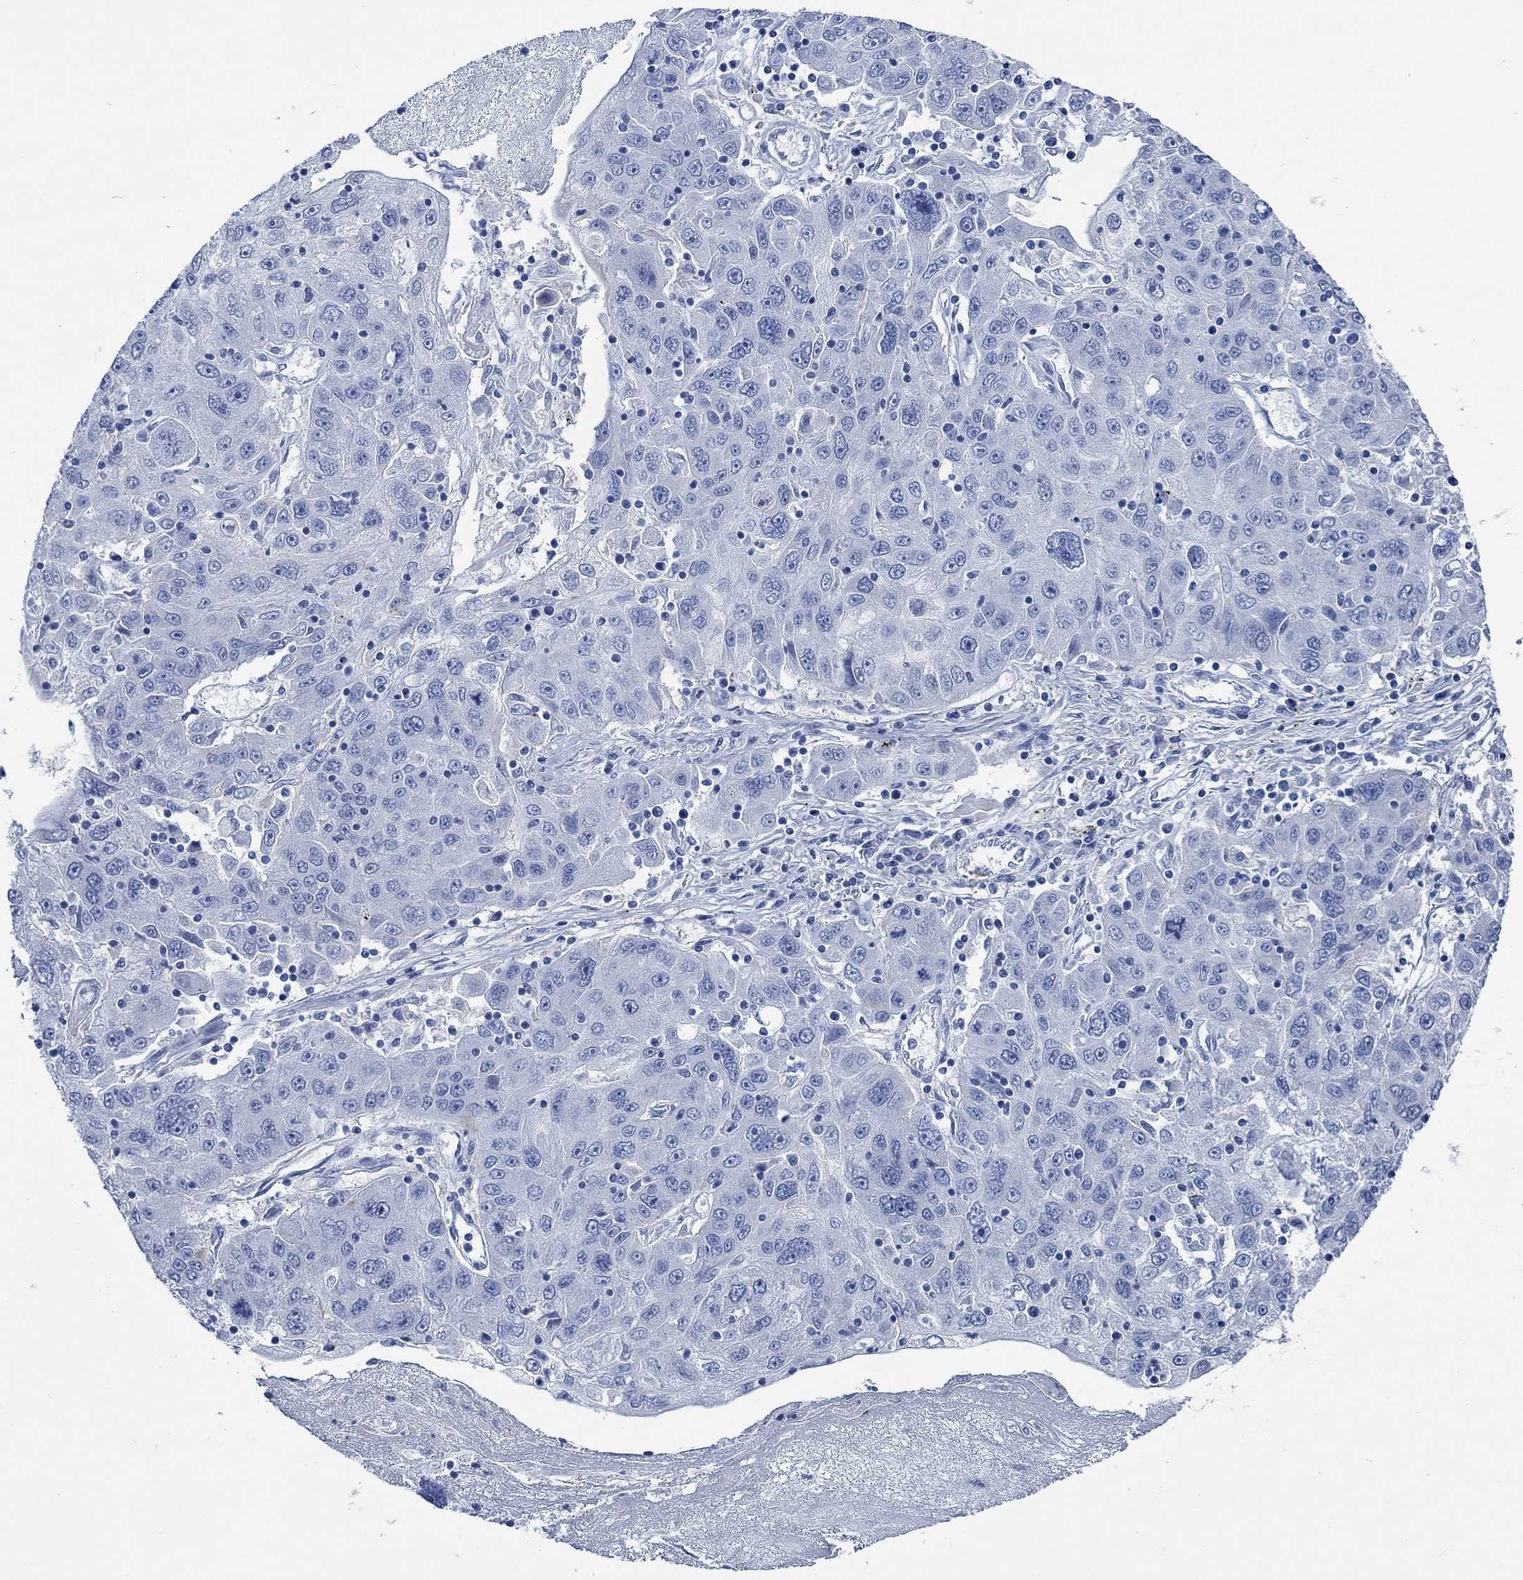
{"staining": {"intensity": "negative", "quantity": "none", "location": "none"}, "tissue": "stomach cancer", "cell_type": "Tumor cells", "image_type": "cancer", "snomed": [{"axis": "morphology", "description": "Adenocarcinoma, NOS"}, {"axis": "topography", "description": "Stomach"}], "caption": "Immunohistochemistry (IHC) image of human stomach cancer stained for a protein (brown), which demonstrates no staining in tumor cells. (Stains: DAB (3,3'-diaminobenzidine) immunohistochemistry (IHC) with hematoxylin counter stain, Microscopy: brightfield microscopy at high magnification).", "gene": "SVEP1", "patient": {"sex": "male", "age": 56}}